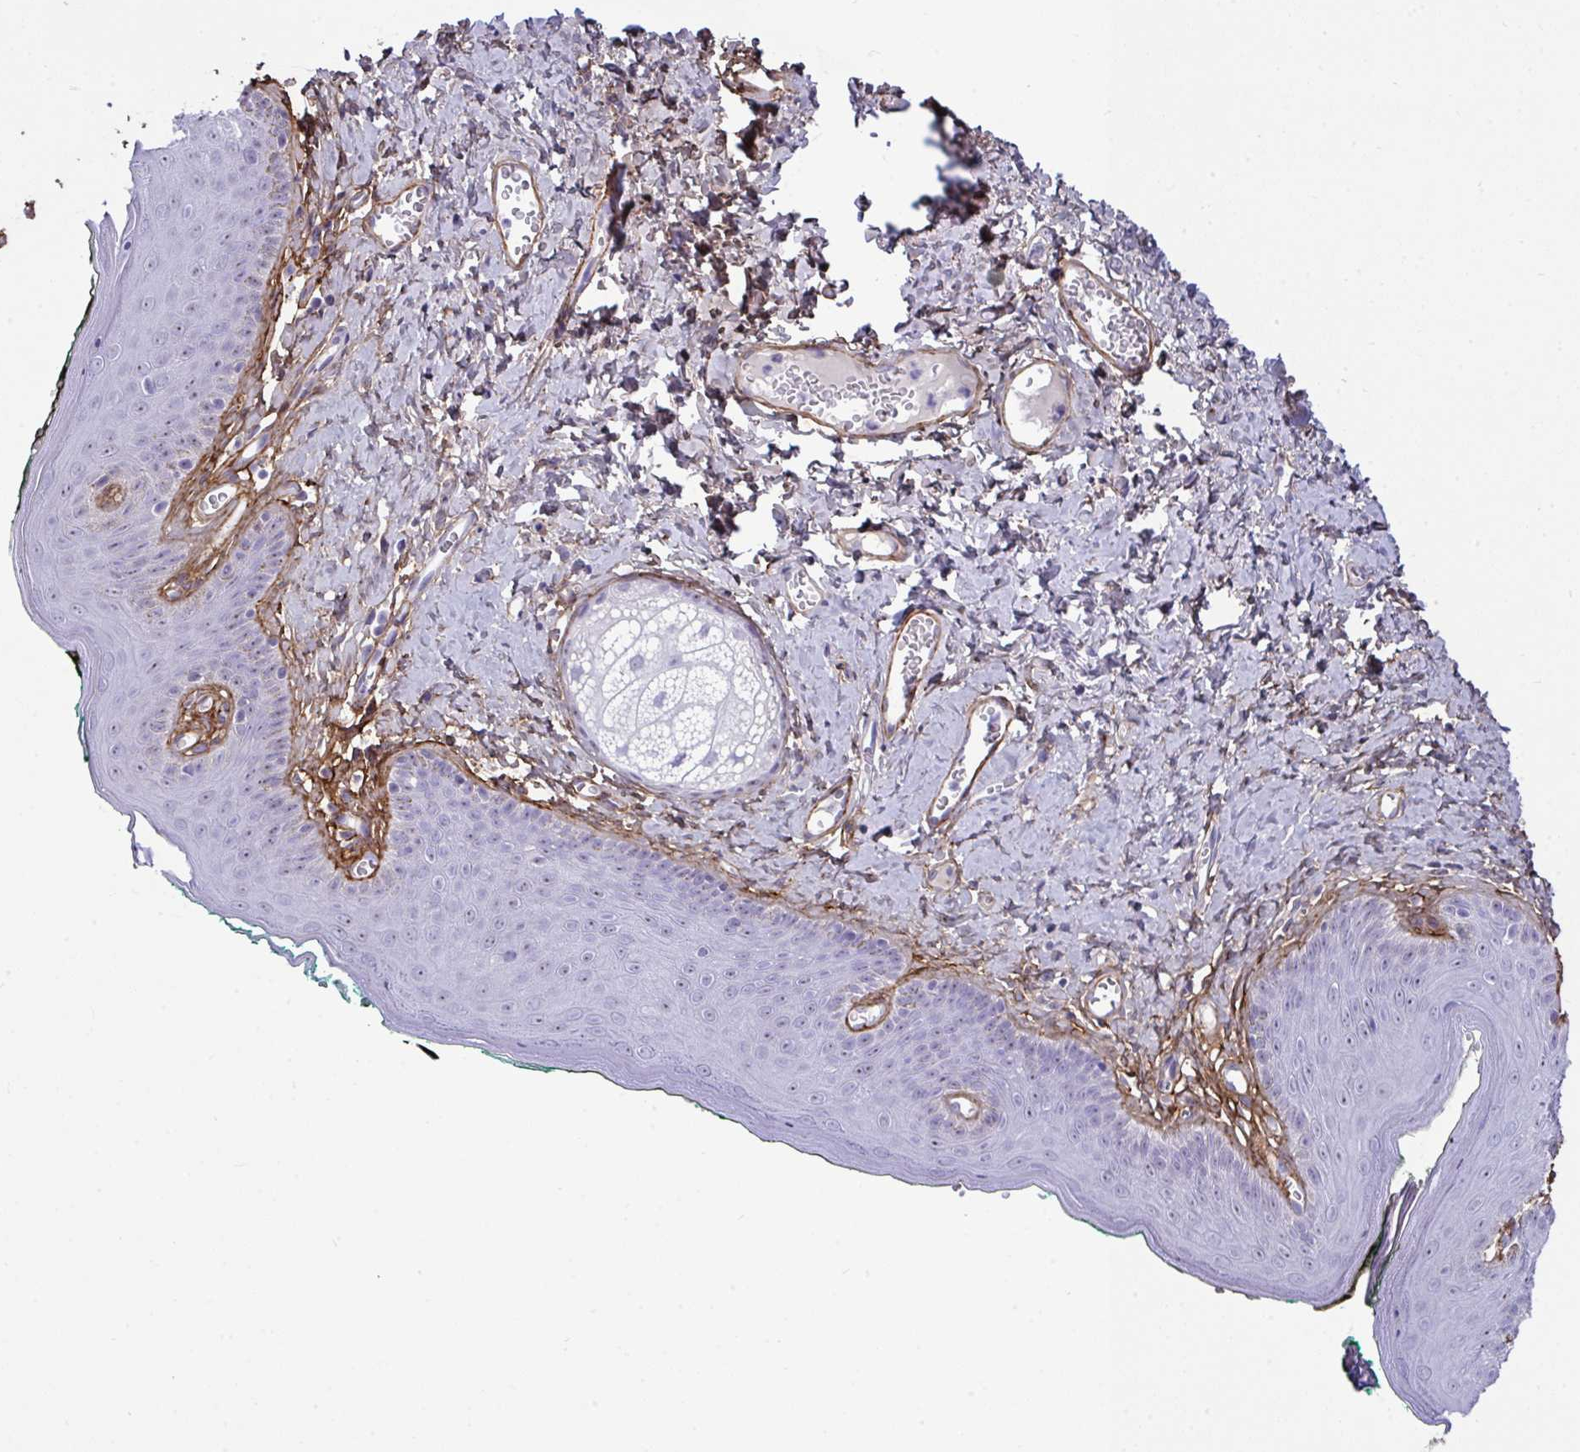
{"staining": {"intensity": "moderate", "quantity": "<25%", "location": "nuclear"}, "tissue": "skin", "cell_type": "Epidermal cells", "image_type": "normal", "snomed": [{"axis": "morphology", "description": "Normal tissue, NOS"}, {"axis": "topography", "description": "Vulva"}, {"axis": "topography", "description": "Peripheral nerve tissue"}], "caption": "The micrograph shows staining of benign skin, revealing moderate nuclear protein positivity (brown color) within epidermal cells.", "gene": "LHFPL6", "patient": {"sex": "female", "age": 66}}